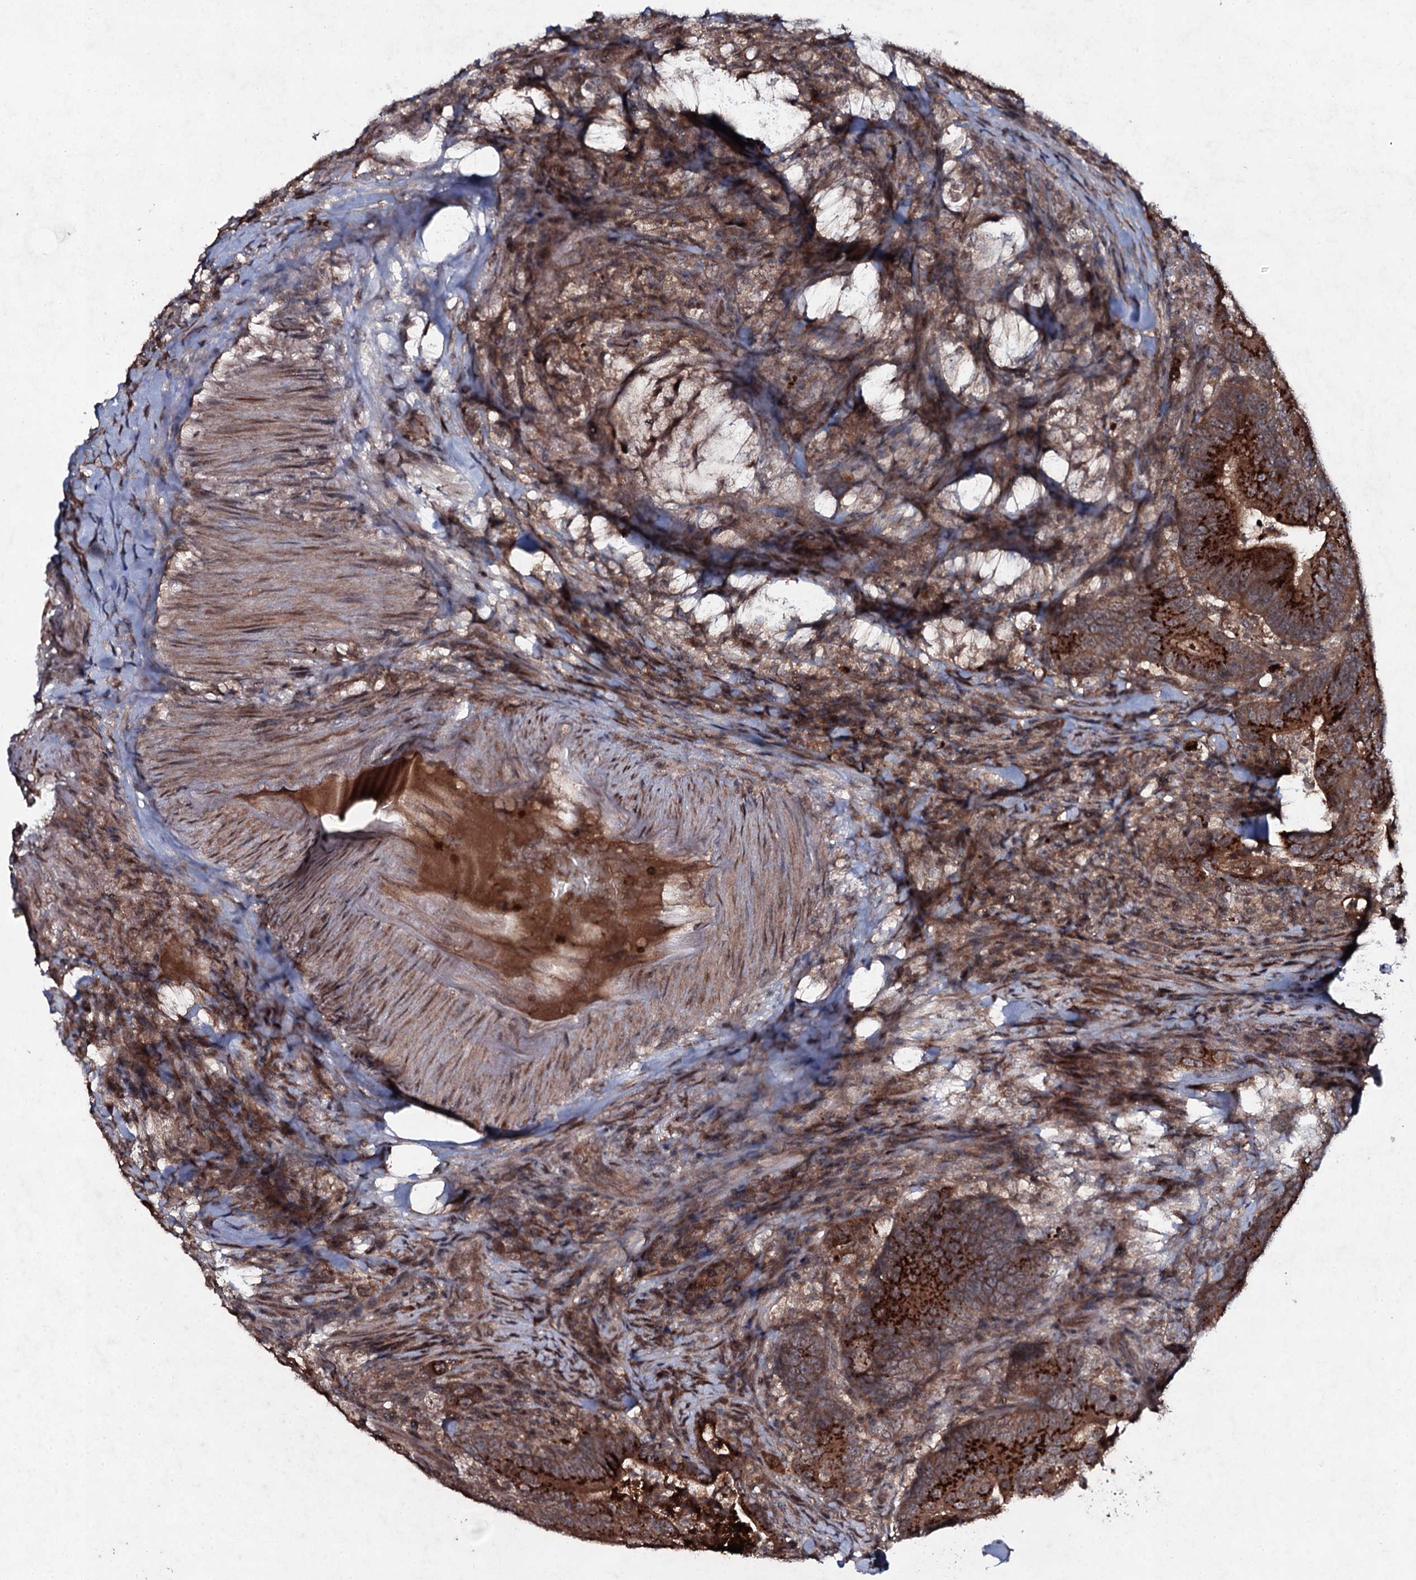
{"staining": {"intensity": "strong", "quantity": ">75%", "location": "cytoplasmic/membranous"}, "tissue": "colorectal cancer", "cell_type": "Tumor cells", "image_type": "cancer", "snomed": [{"axis": "morphology", "description": "Adenocarcinoma, NOS"}, {"axis": "topography", "description": "Colon"}], "caption": "Colorectal cancer stained for a protein (brown) displays strong cytoplasmic/membranous positive staining in approximately >75% of tumor cells.", "gene": "SNAP23", "patient": {"sex": "female", "age": 66}}